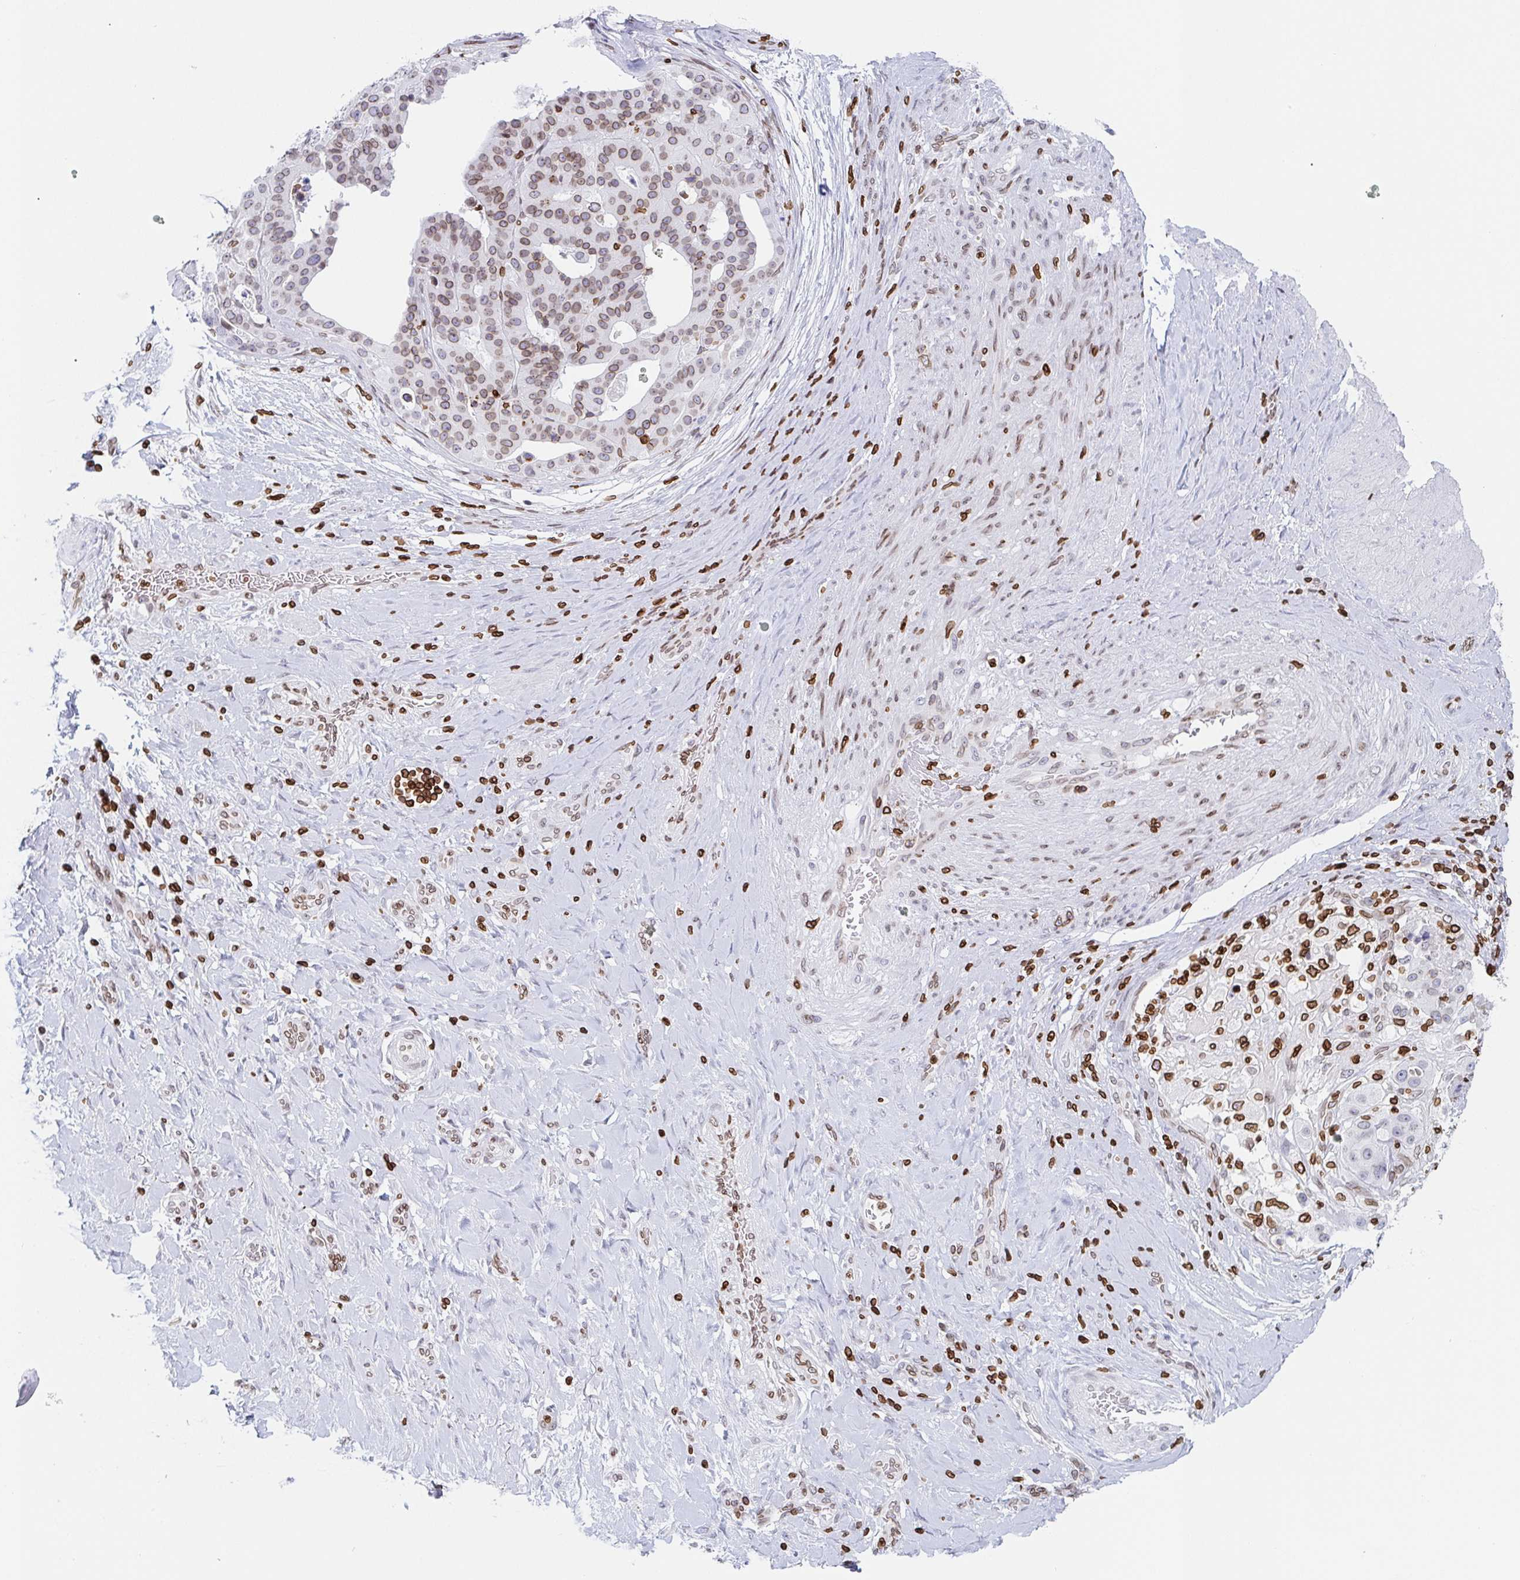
{"staining": {"intensity": "weak", "quantity": ">75%", "location": "cytoplasmic/membranous,nuclear"}, "tissue": "stomach cancer", "cell_type": "Tumor cells", "image_type": "cancer", "snomed": [{"axis": "morphology", "description": "Adenocarcinoma, NOS"}, {"axis": "topography", "description": "Stomach"}], "caption": "DAB (3,3'-diaminobenzidine) immunohistochemical staining of adenocarcinoma (stomach) demonstrates weak cytoplasmic/membranous and nuclear protein staining in approximately >75% of tumor cells.", "gene": "BTBD7", "patient": {"sex": "male", "age": 48}}